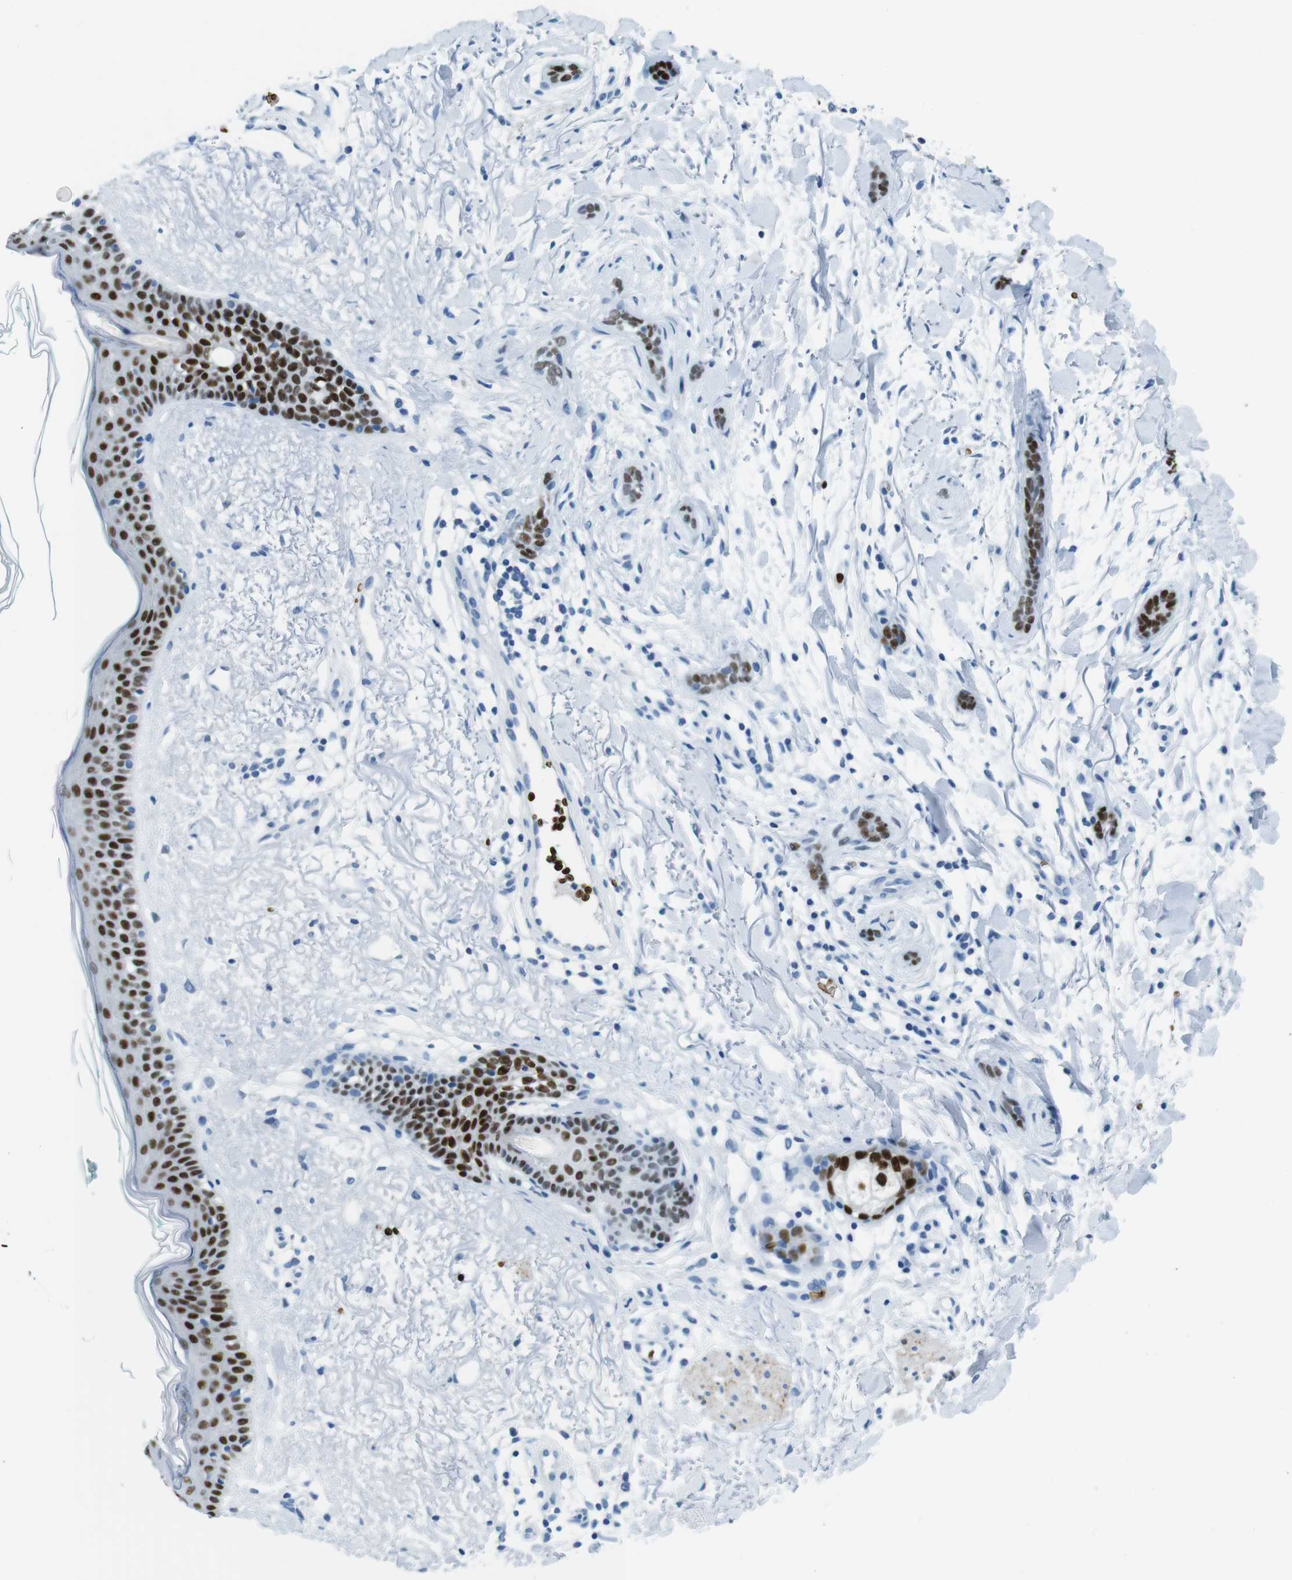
{"staining": {"intensity": "strong", "quantity": "25%-75%", "location": "nuclear"}, "tissue": "skin cancer", "cell_type": "Tumor cells", "image_type": "cancer", "snomed": [{"axis": "morphology", "description": "Basal cell carcinoma"}, {"axis": "morphology", "description": "Adnexal tumor, benign"}, {"axis": "topography", "description": "Skin"}], "caption": "Protein staining by IHC exhibits strong nuclear expression in approximately 25%-75% of tumor cells in skin basal cell carcinoma.", "gene": "TFAP2C", "patient": {"sex": "female", "age": 42}}